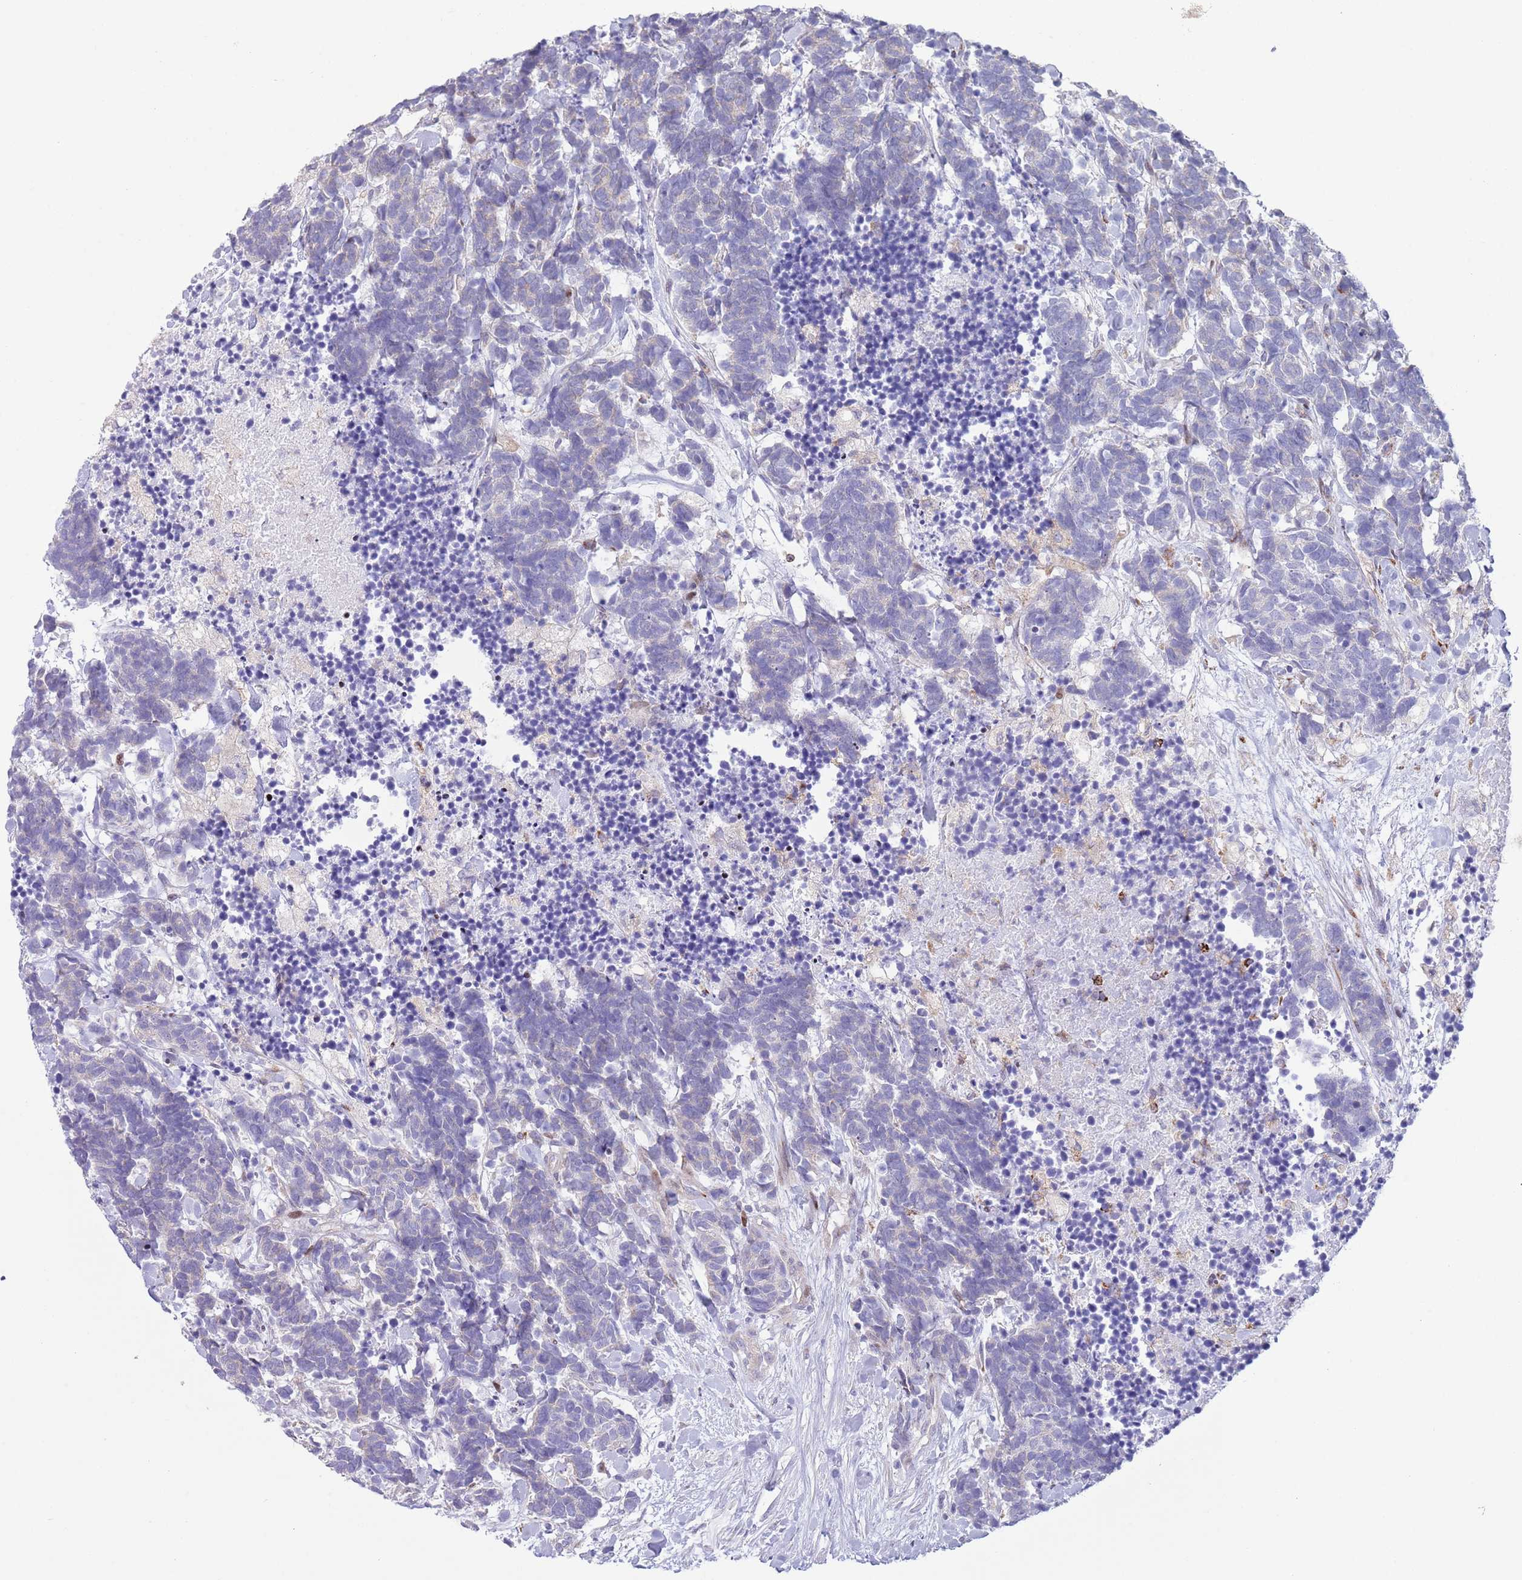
{"staining": {"intensity": "weak", "quantity": "<25%", "location": "cytoplasmic/membranous"}, "tissue": "carcinoid", "cell_type": "Tumor cells", "image_type": "cancer", "snomed": [{"axis": "morphology", "description": "Carcinoma, NOS"}, {"axis": "morphology", "description": "Carcinoid, malignant, NOS"}, {"axis": "topography", "description": "Prostate"}], "caption": "IHC histopathology image of neoplastic tissue: carcinoma stained with DAB reveals no significant protein positivity in tumor cells.", "gene": "ANO8", "patient": {"sex": "male", "age": 57}}